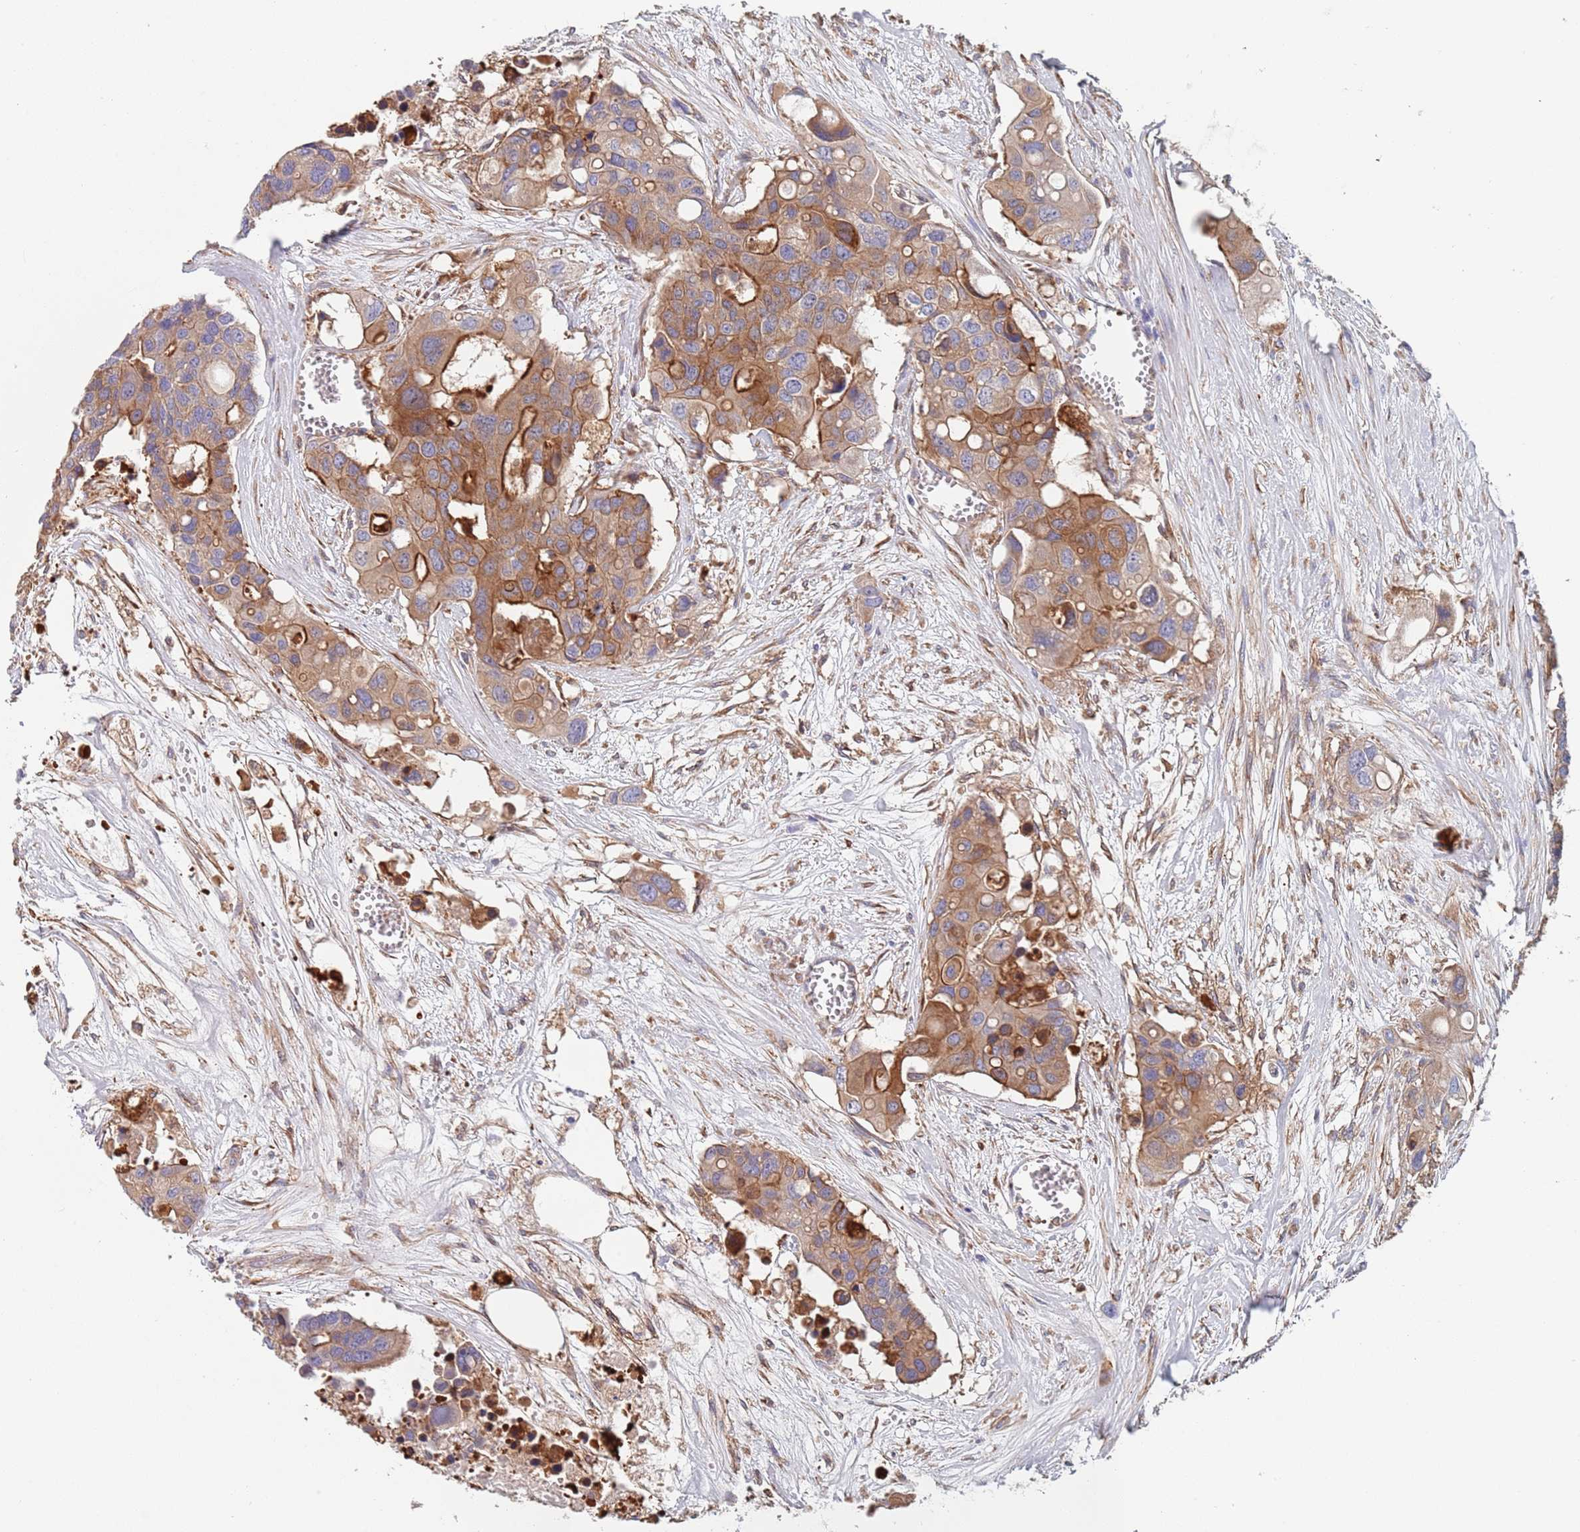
{"staining": {"intensity": "moderate", "quantity": ">75%", "location": "cytoplasmic/membranous"}, "tissue": "colorectal cancer", "cell_type": "Tumor cells", "image_type": "cancer", "snomed": [{"axis": "morphology", "description": "Adenocarcinoma, NOS"}, {"axis": "topography", "description": "Colon"}], "caption": "The image exhibits a brown stain indicating the presence of a protein in the cytoplasmic/membranous of tumor cells in adenocarcinoma (colorectal).", "gene": "DCUN1D3", "patient": {"sex": "male", "age": 77}}